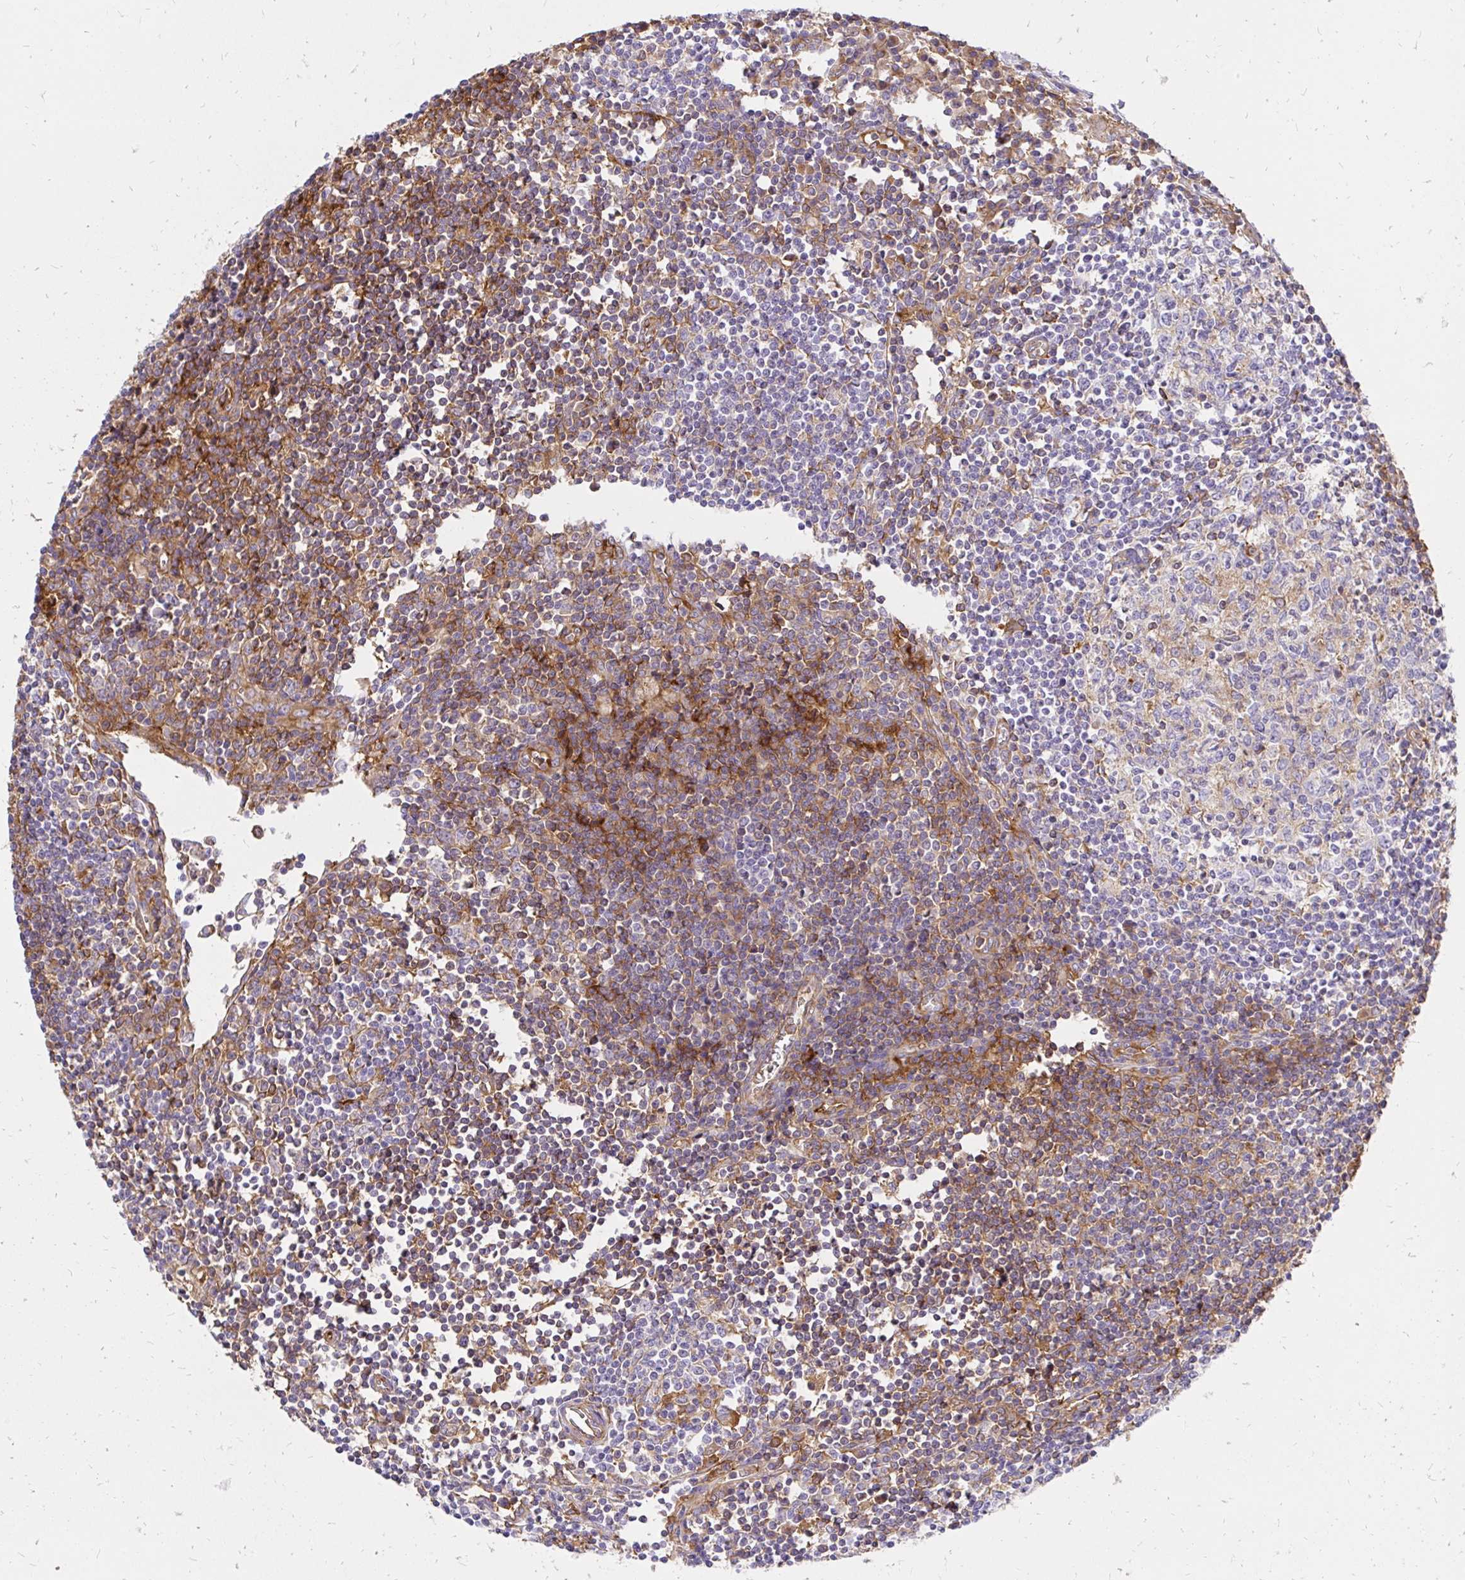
{"staining": {"intensity": "weak", "quantity": "<25%", "location": "cytoplasmic/membranous"}, "tissue": "lymph node", "cell_type": "Germinal center cells", "image_type": "normal", "snomed": [{"axis": "morphology", "description": "Normal tissue, NOS"}, {"axis": "topography", "description": "Lymph node"}], "caption": "Immunohistochemistry (IHC) micrograph of unremarkable lymph node stained for a protein (brown), which demonstrates no staining in germinal center cells.", "gene": "ABCB10", "patient": {"sex": "male", "age": 67}}